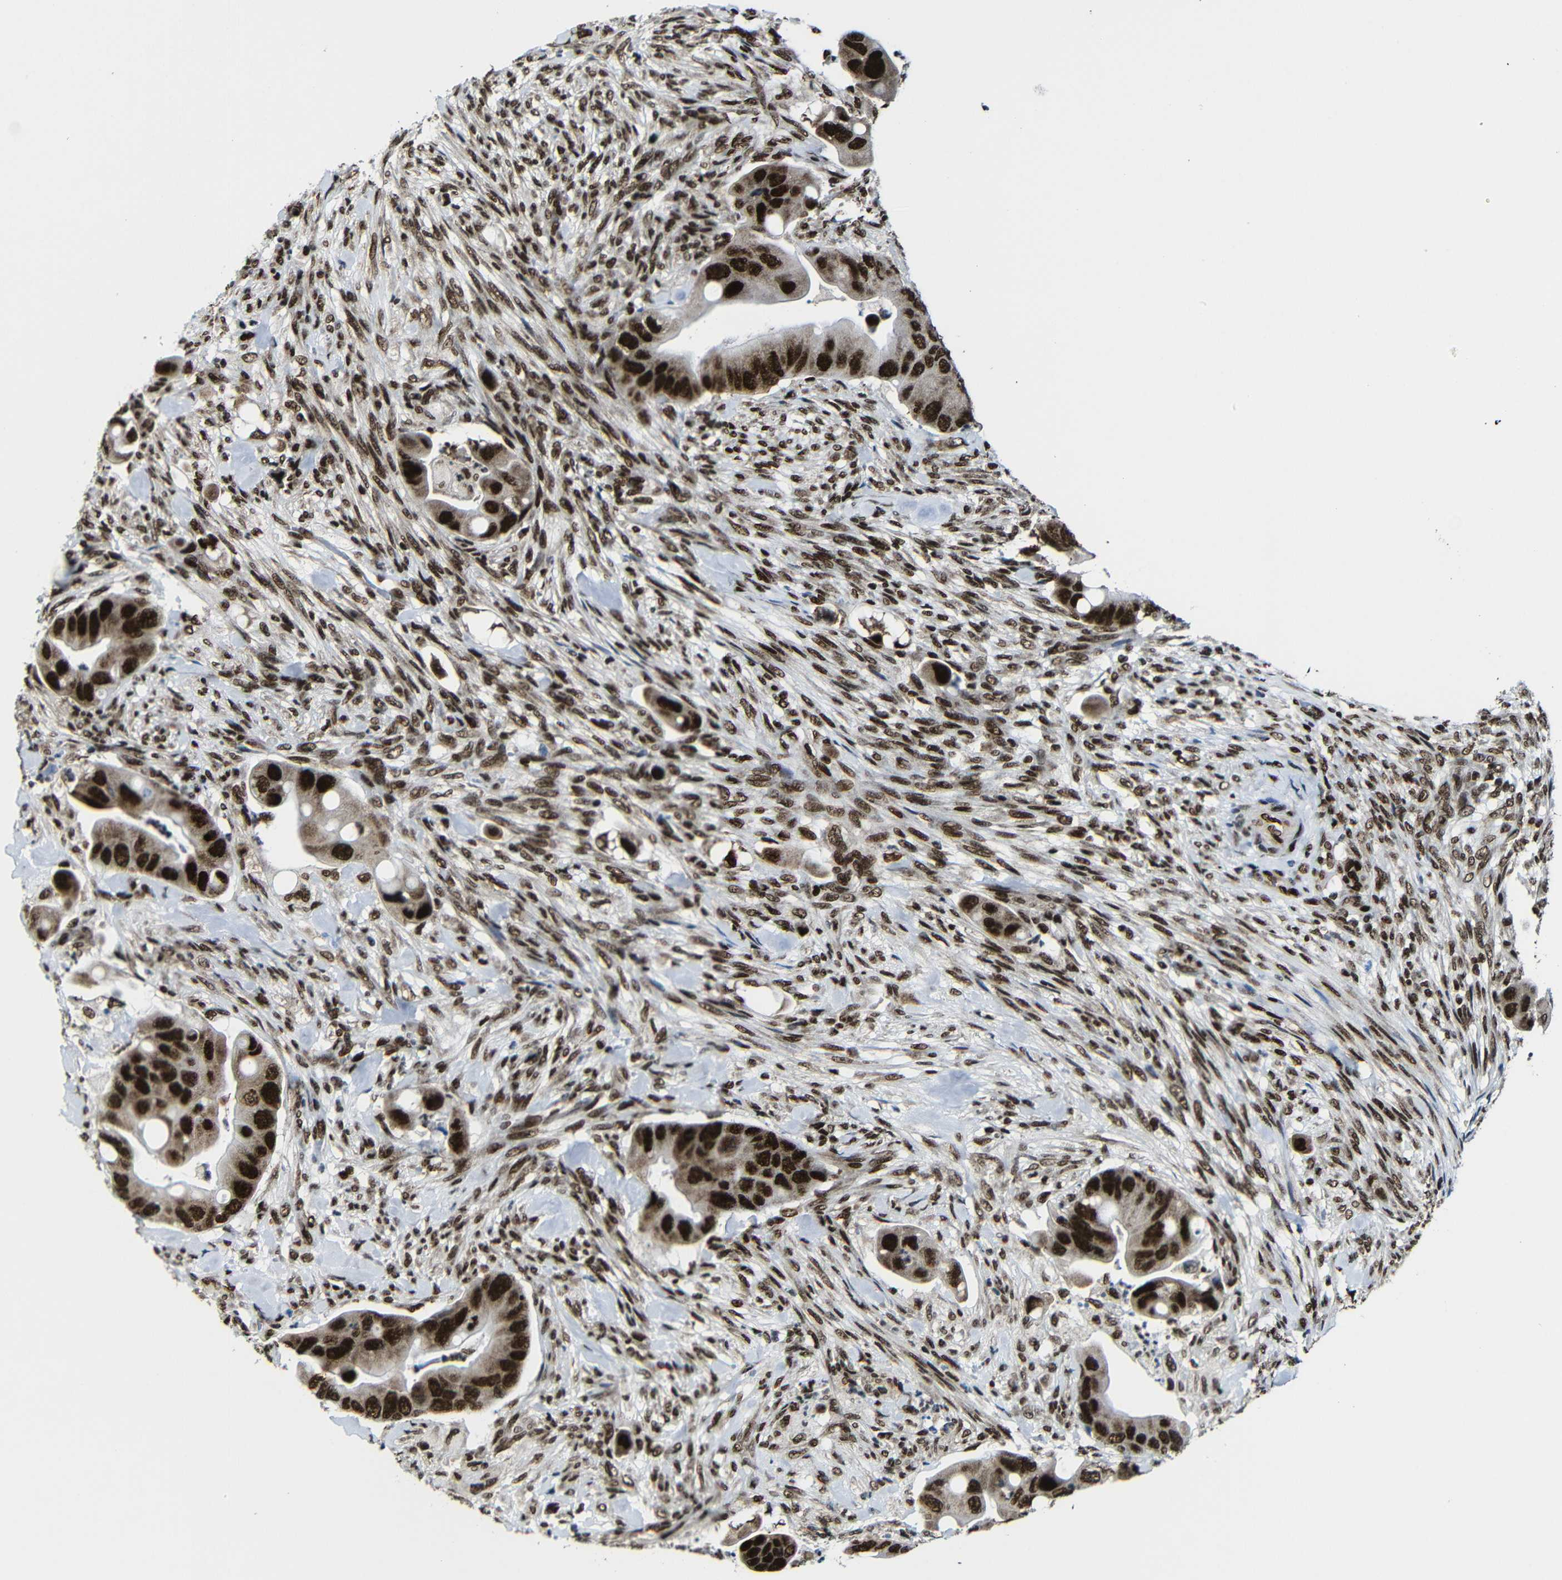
{"staining": {"intensity": "strong", "quantity": ">75%", "location": "cytoplasmic/membranous,nuclear"}, "tissue": "colorectal cancer", "cell_type": "Tumor cells", "image_type": "cancer", "snomed": [{"axis": "morphology", "description": "Adenocarcinoma, NOS"}, {"axis": "topography", "description": "Rectum"}], "caption": "IHC histopathology image of human colorectal cancer stained for a protein (brown), which exhibits high levels of strong cytoplasmic/membranous and nuclear expression in approximately >75% of tumor cells.", "gene": "PTBP1", "patient": {"sex": "female", "age": 57}}